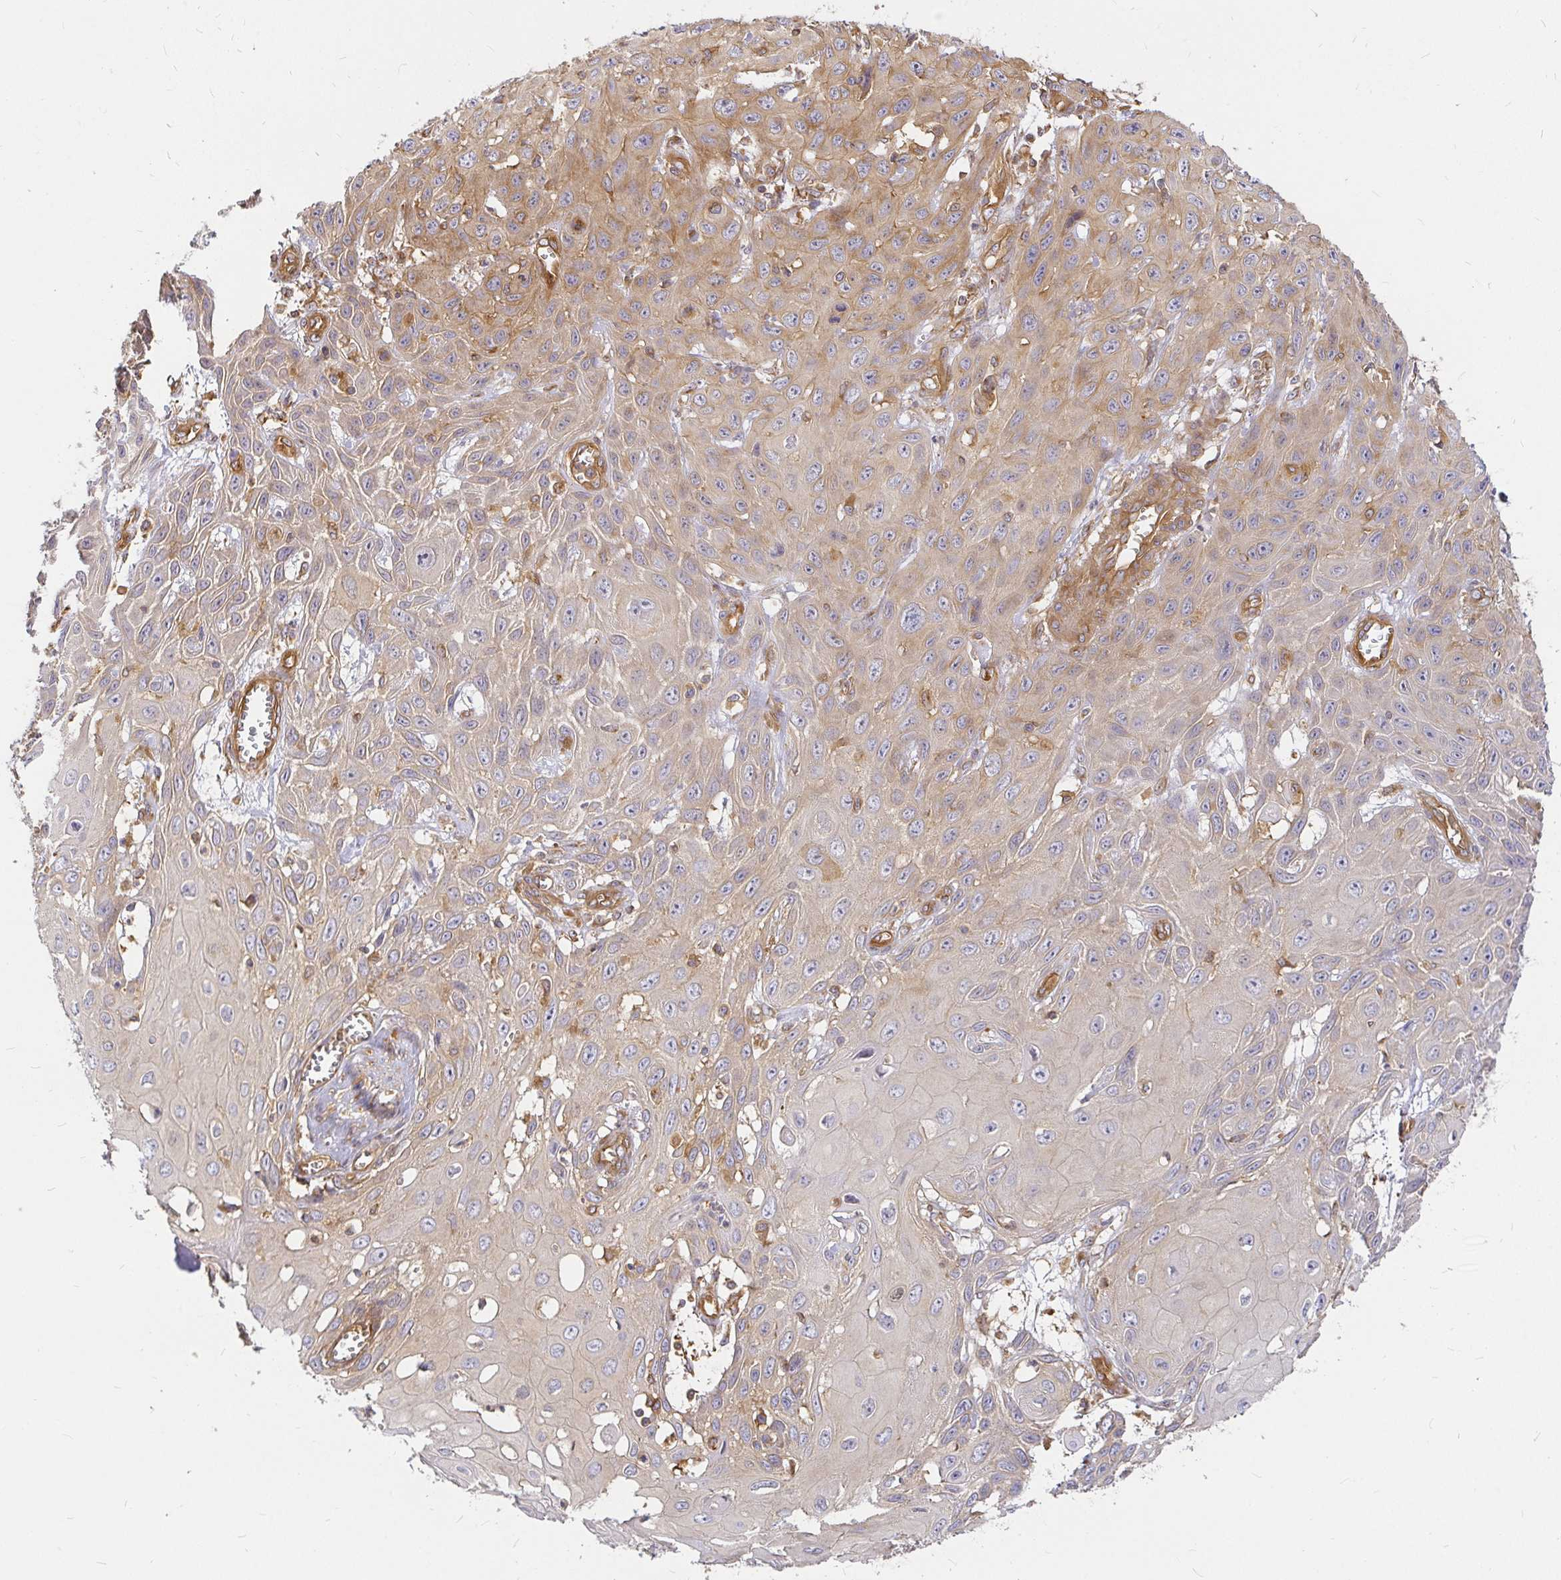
{"staining": {"intensity": "weak", "quantity": "25%-75%", "location": "cytoplasmic/membranous"}, "tissue": "skin cancer", "cell_type": "Tumor cells", "image_type": "cancer", "snomed": [{"axis": "morphology", "description": "Squamous cell carcinoma, NOS"}, {"axis": "topography", "description": "Skin"}, {"axis": "topography", "description": "Vulva"}], "caption": "A brown stain labels weak cytoplasmic/membranous expression of a protein in human skin cancer tumor cells.", "gene": "KIF5B", "patient": {"sex": "female", "age": 71}}